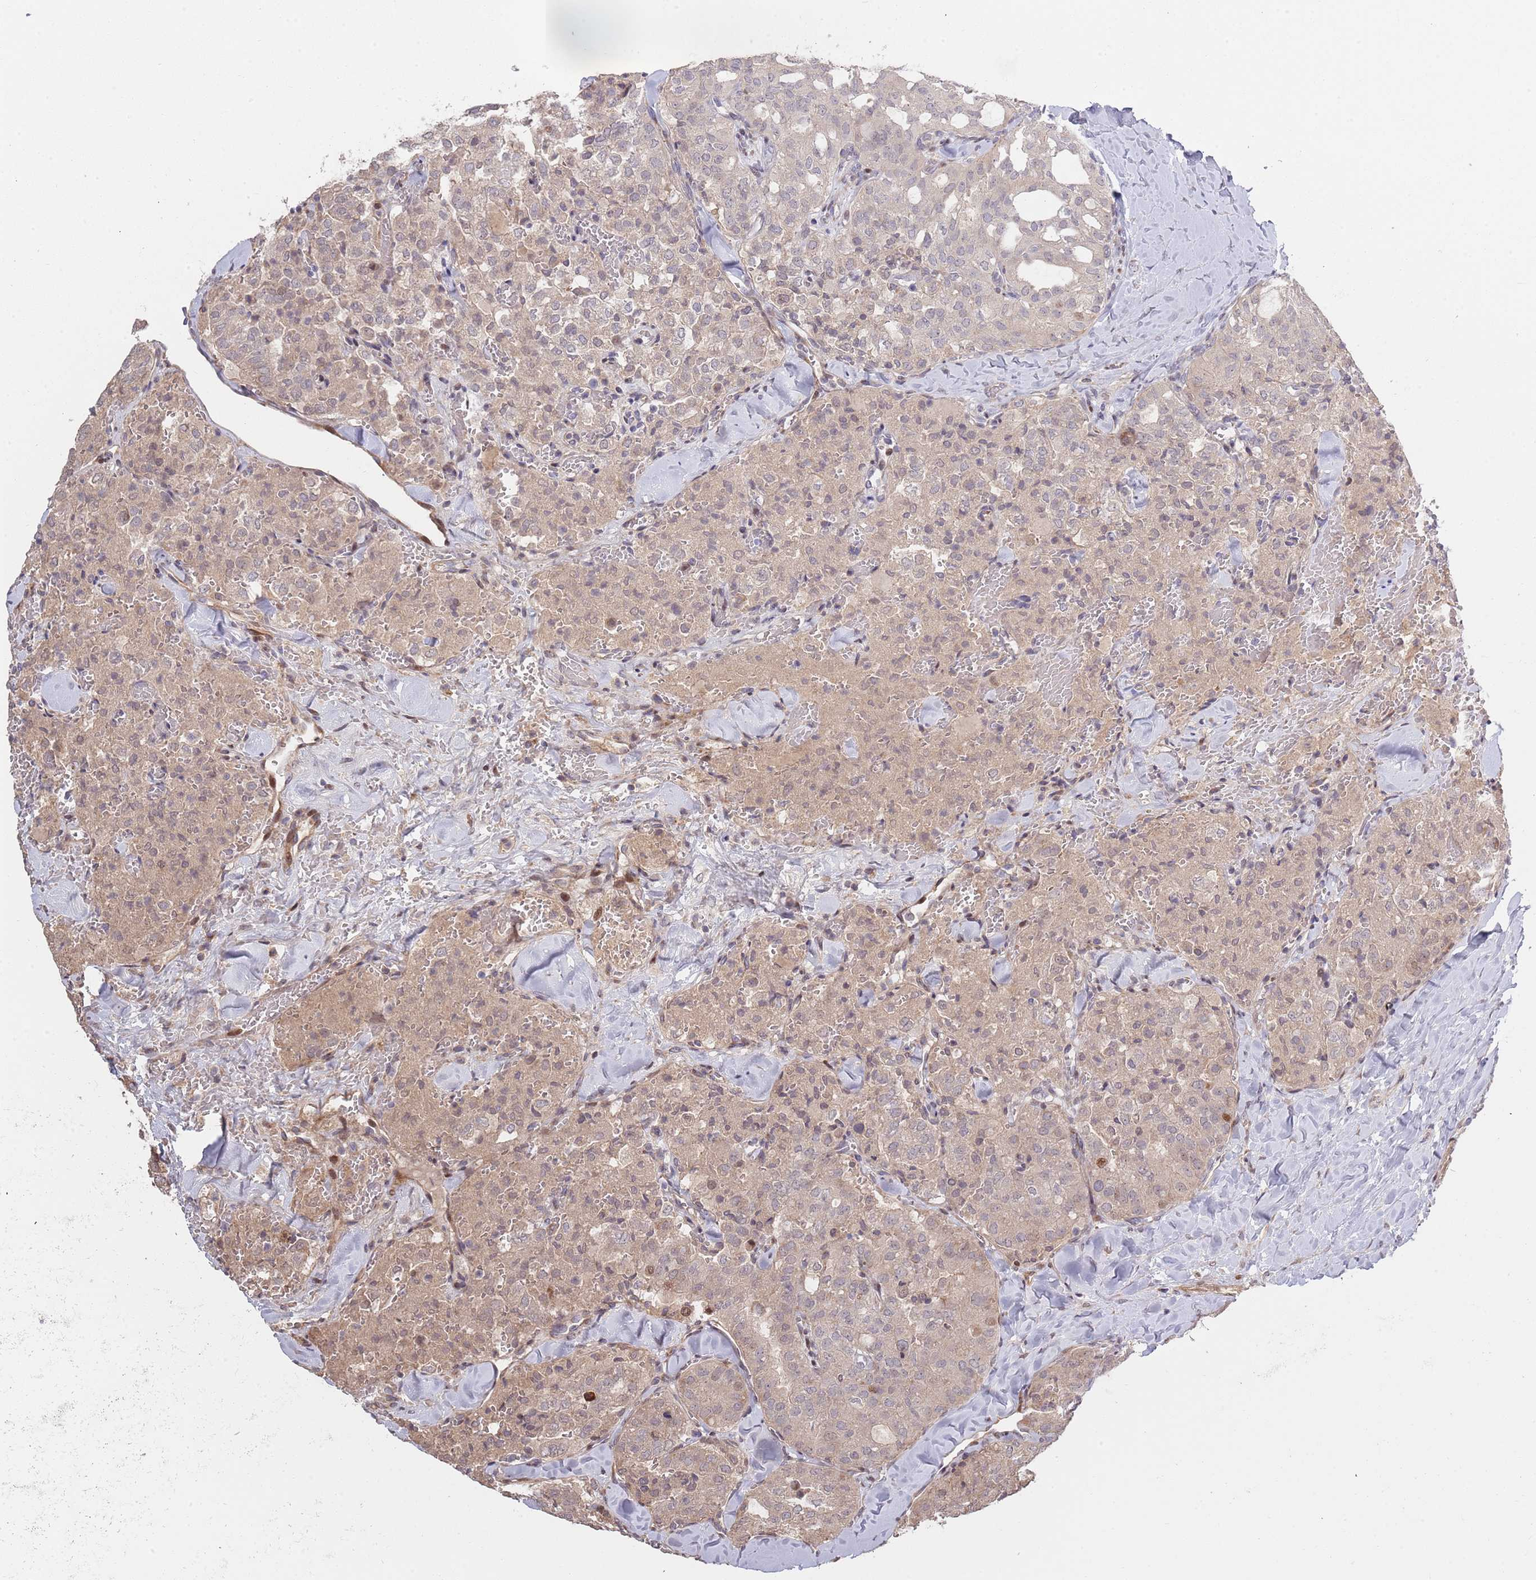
{"staining": {"intensity": "moderate", "quantity": "<25%", "location": "nuclear"}, "tissue": "thyroid cancer", "cell_type": "Tumor cells", "image_type": "cancer", "snomed": [{"axis": "morphology", "description": "Follicular adenoma carcinoma, NOS"}, {"axis": "topography", "description": "Thyroid gland"}], "caption": "Immunohistochemistry histopathology image of neoplastic tissue: human thyroid cancer (follicular adenoma carcinoma) stained using IHC reveals low levels of moderate protein expression localized specifically in the nuclear of tumor cells, appearing as a nuclear brown color.", "gene": "SYNDIG1L", "patient": {"sex": "male", "age": 75}}